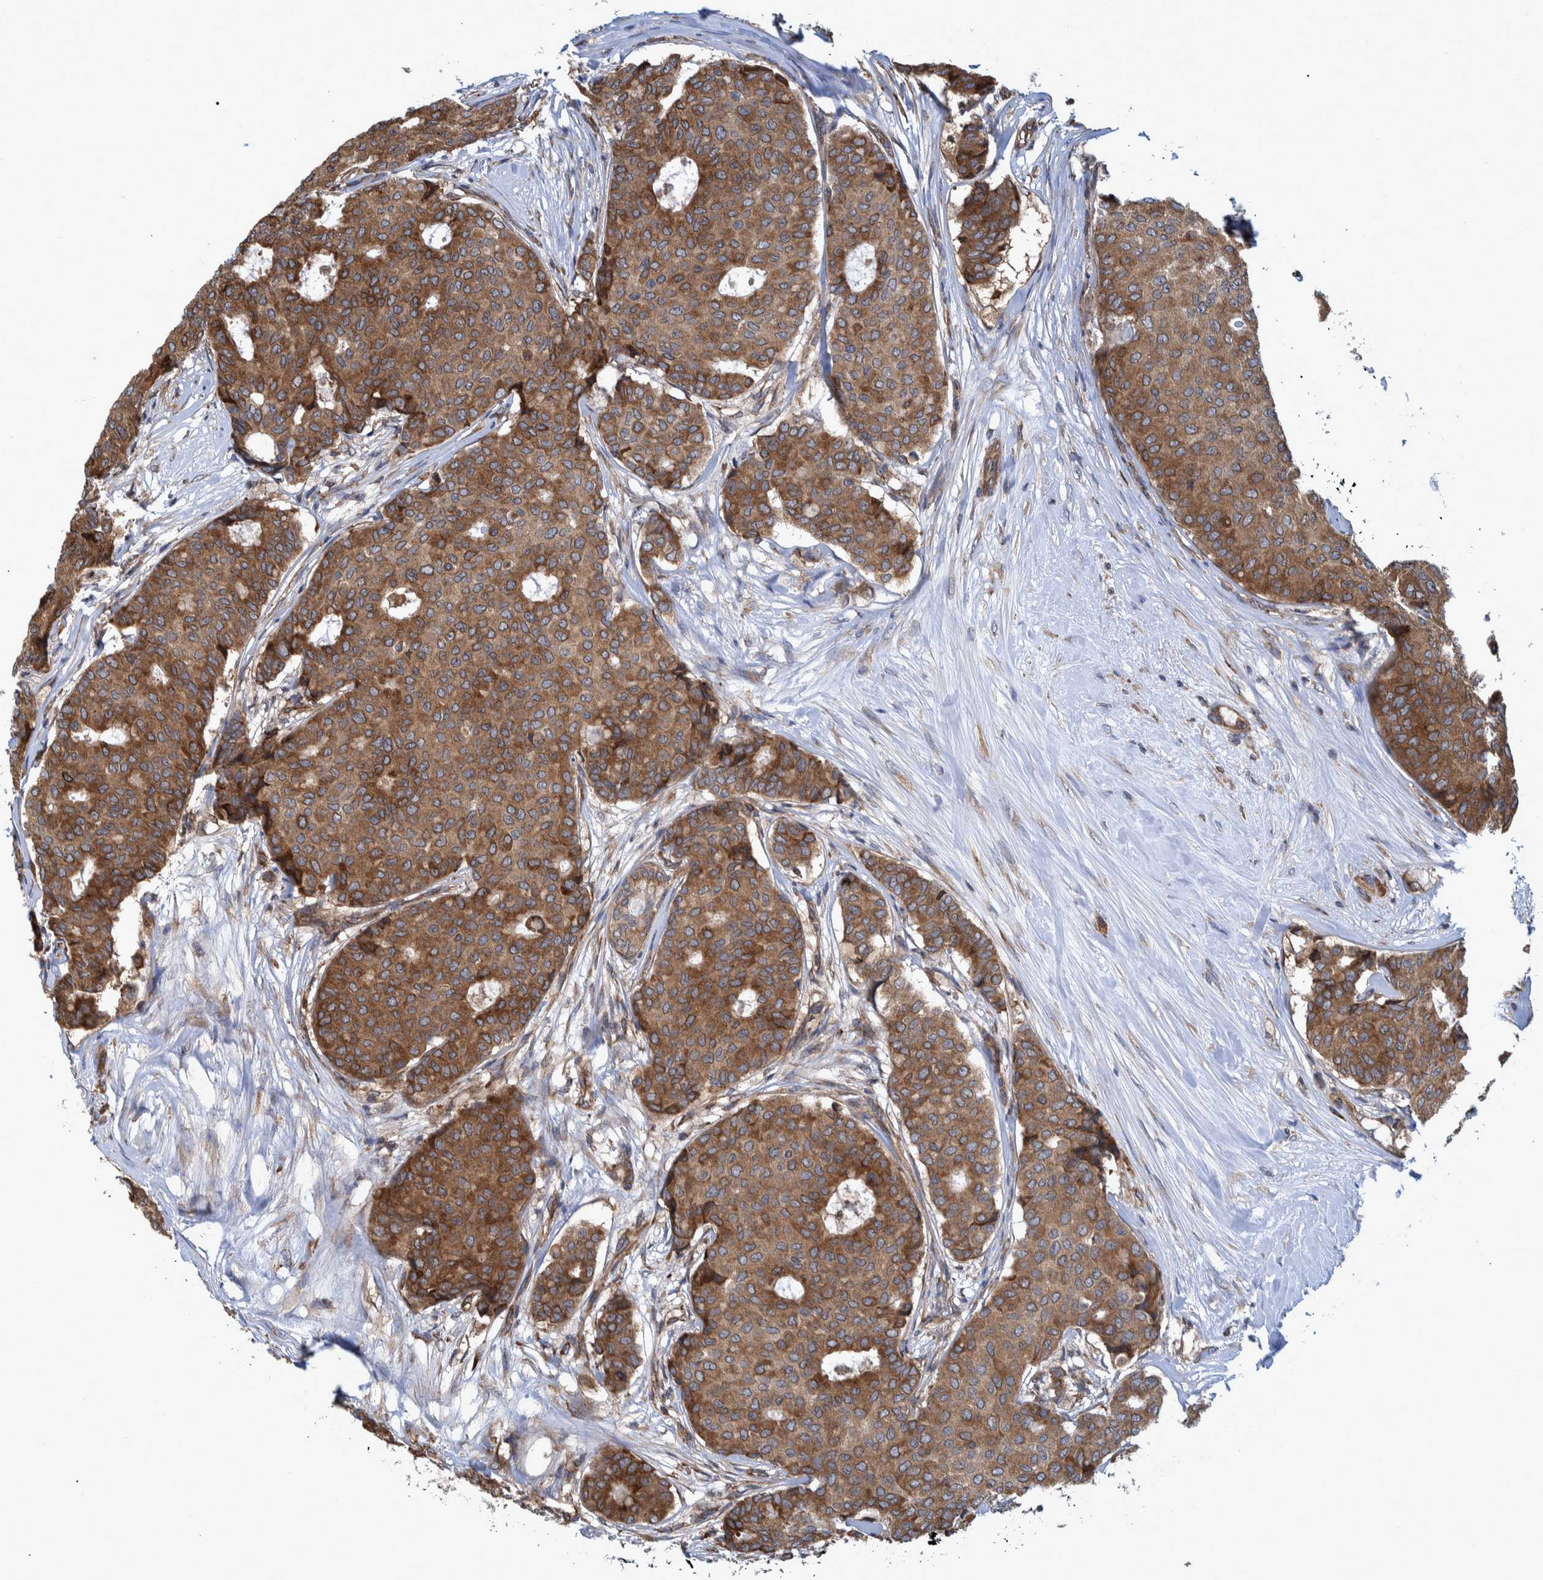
{"staining": {"intensity": "moderate", "quantity": ">75%", "location": "cytoplasmic/membranous"}, "tissue": "breast cancer", "cell_type": "Tumor cells", "image_type": "cancer", "snomed": [{"axis": "morphology", "description": "Duct carcinoma"}, {"axis": "topography", "description": "Breast"}], "caption": "Immunohistochemistry of human breast invasive ductal carcinoma exhibits medium levels of moderate cytoplasmic/membranous staining in about >75% of tumor cells.", "gene": "SPAG5", "patient": {"sex": "female", "age": 75}}